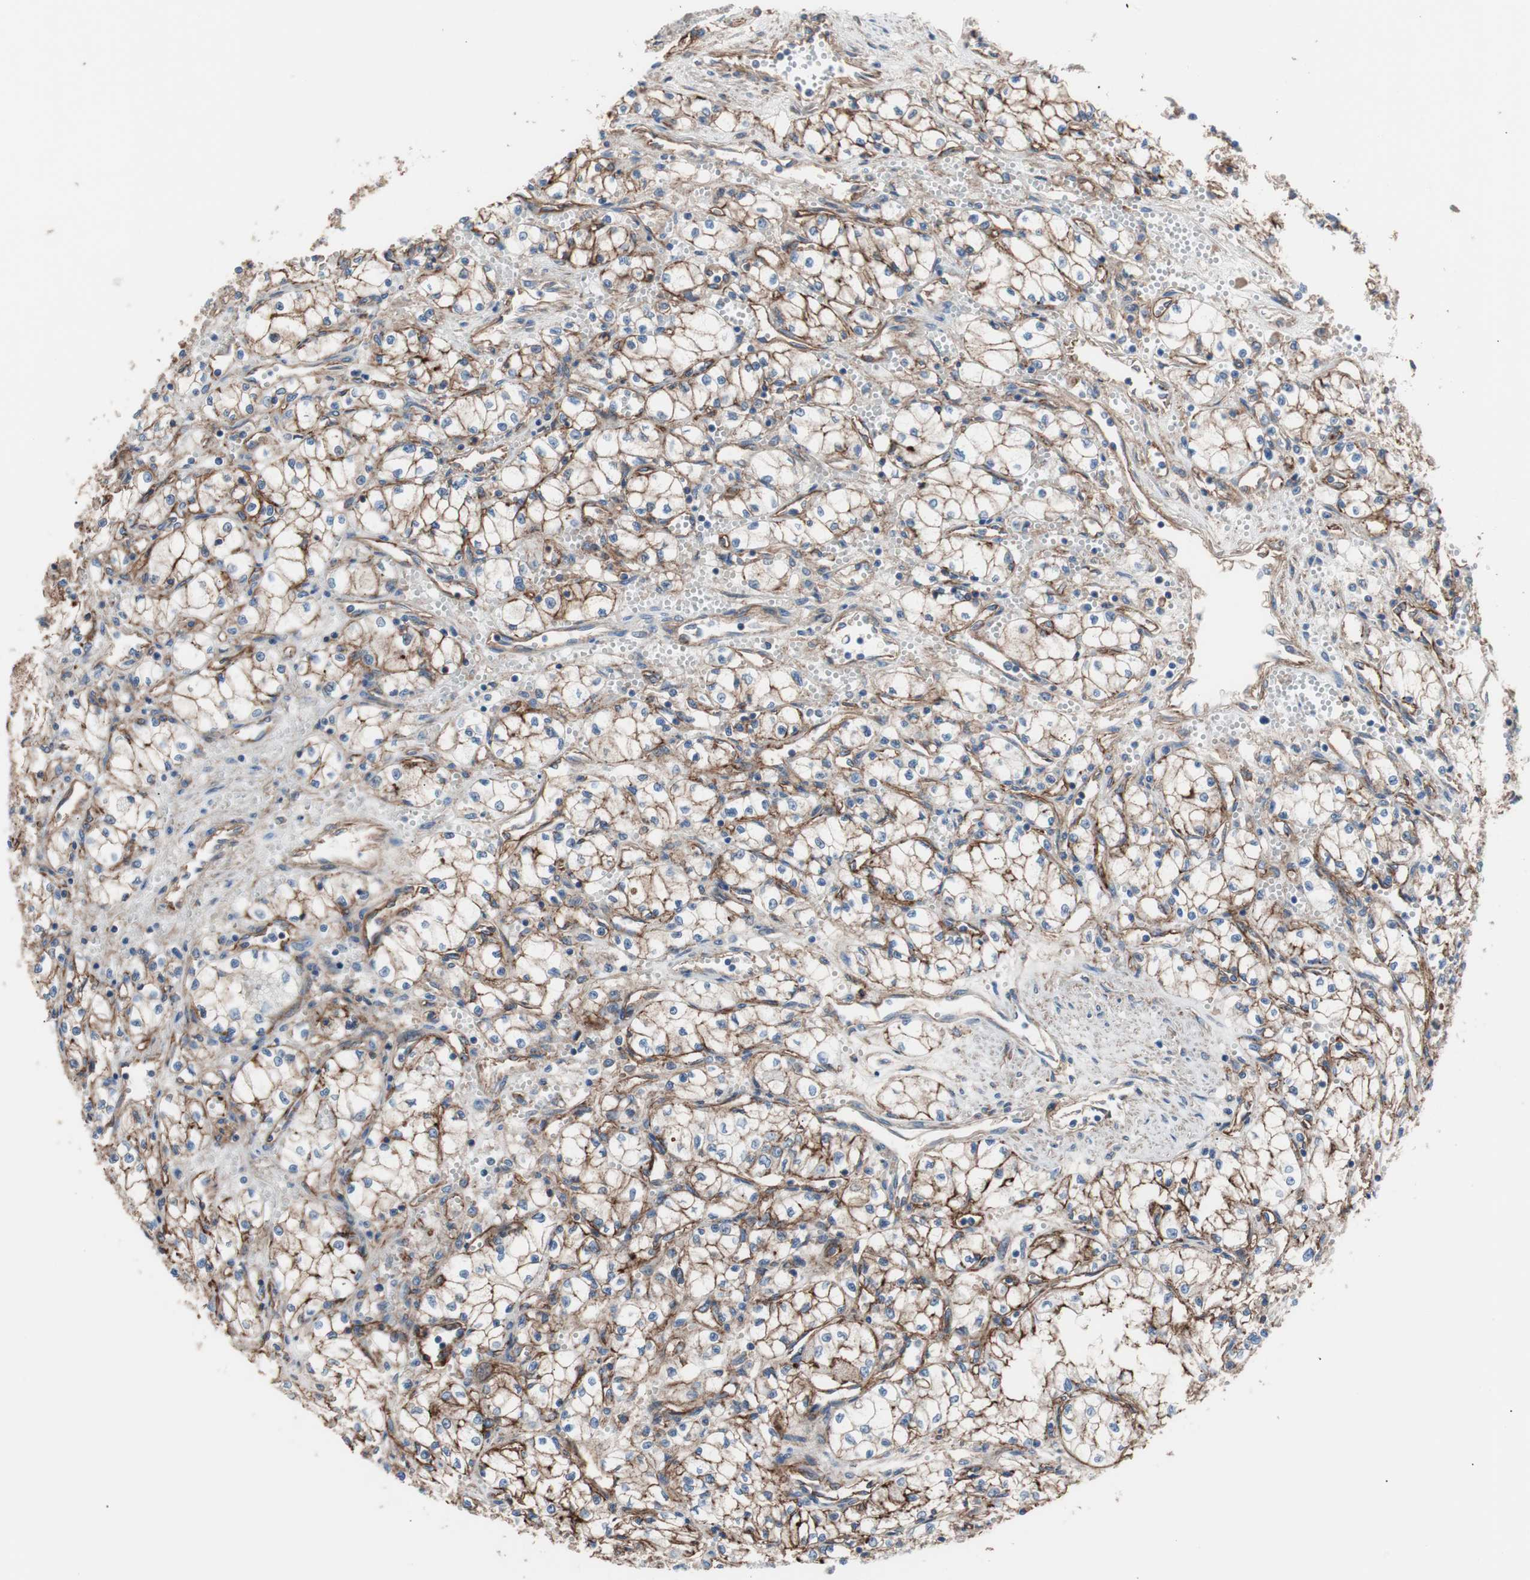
{"staining": {"intensity": "negative", "quantity": "none", "location": "none"}, "tissue": "renal cancer", "cell_type": "Tumor cells", "image_type": "cancer", "snomed": [{"axis": "morphology", "description": "Normal tissue, NOS"}, {"axis": "morphology", "description": "Adenocarcinoma, NOS"}, {"axis": "topography", "description": "Kidney"}], "caption": "This is an immunohistochemistry histopathology image of human renal adenocarcinoma. There is no positivity in tumor cells.", "gene": "CD81", "patient": {"sex": "male", "age": 59}}